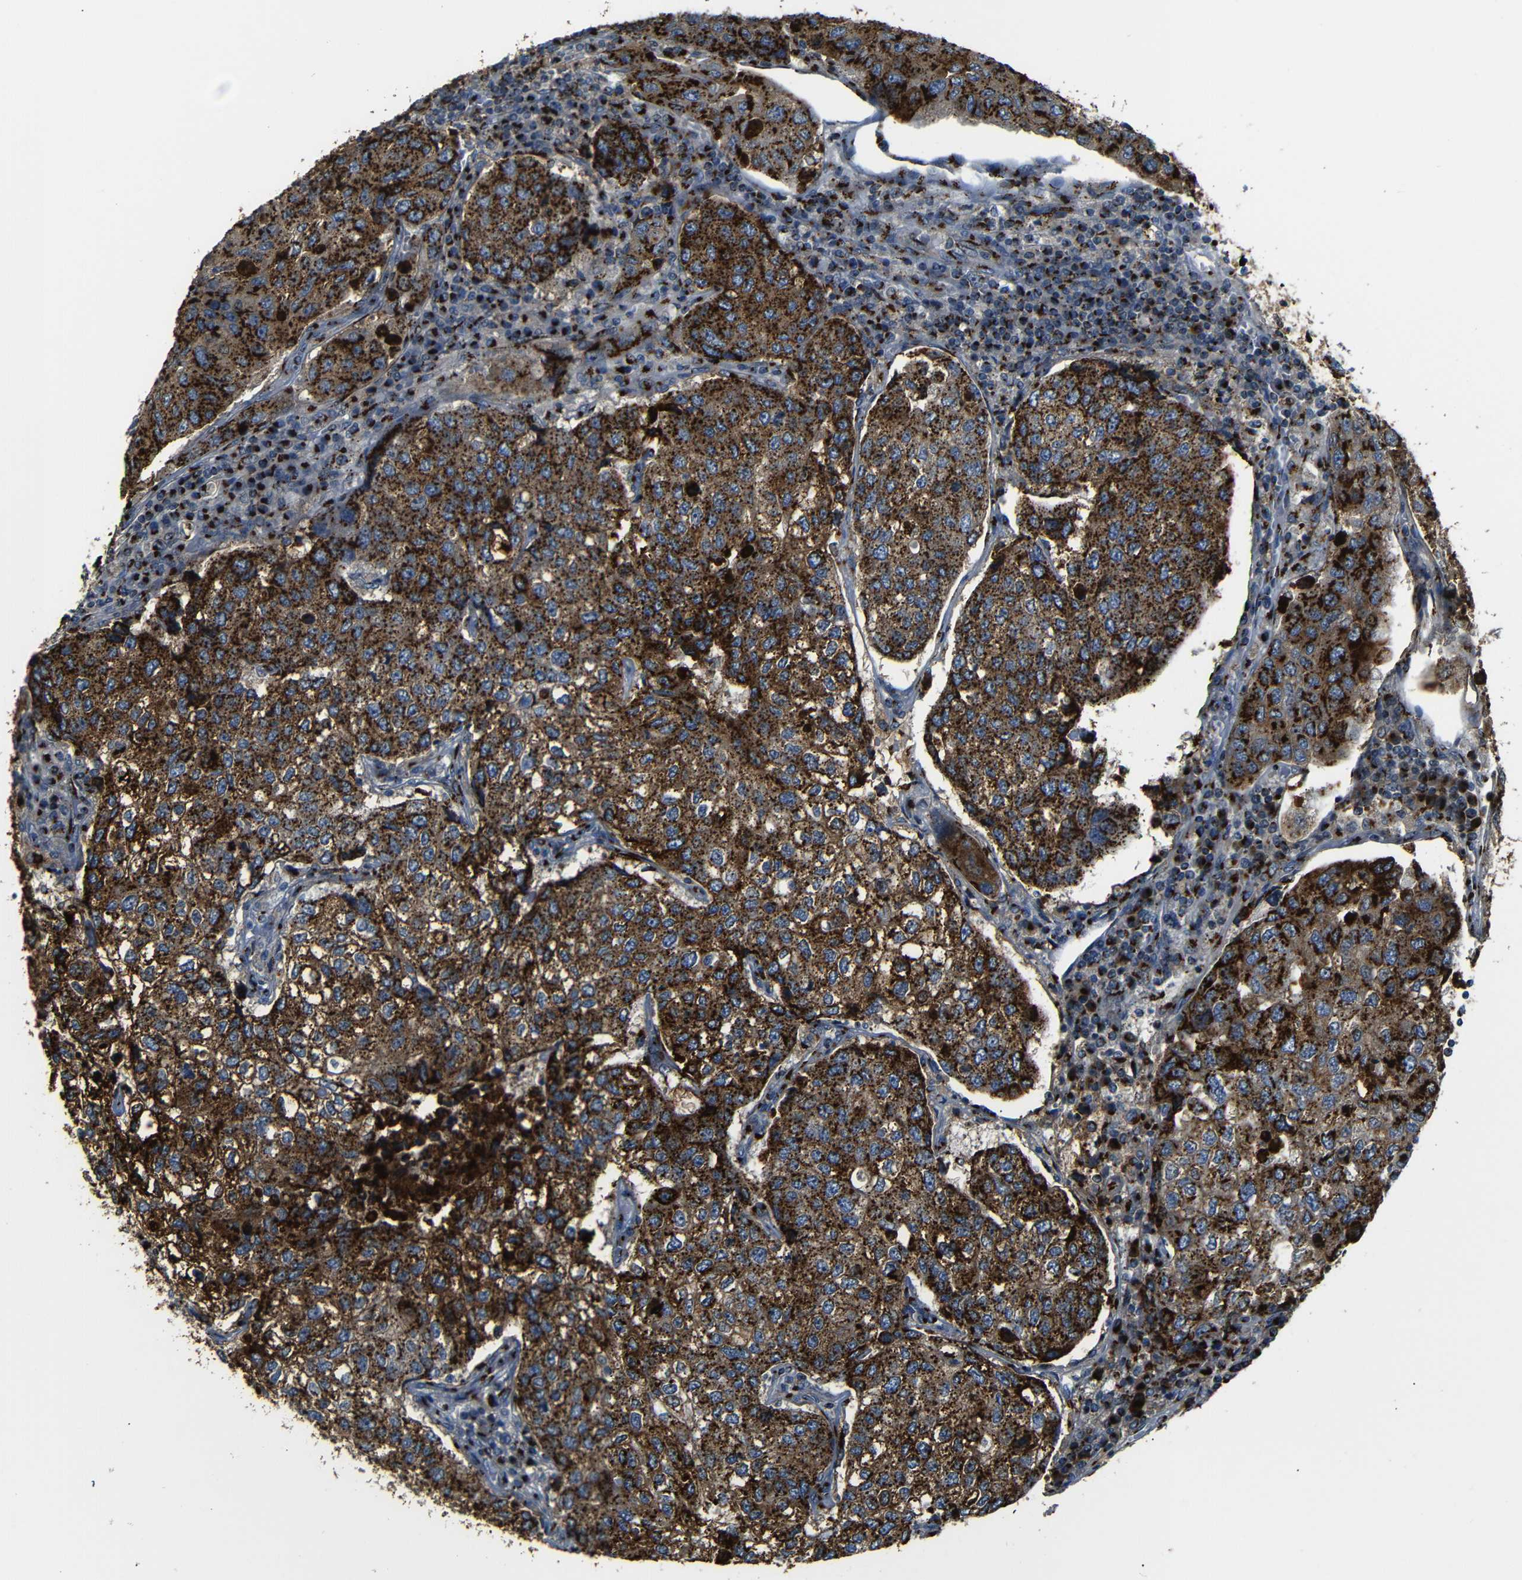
{"staining": {"intensity": "strong", "quantity": ">75%", "location": "cytoplasmic/membranous"}, "tissue": "urothelial cancer", "cell_type": "Tumor cells", "image_type": "cancer", "snomed": [{"axis": "morphology", "description": "Urothelial carcinoma, High grade"}, {"axis": "topography", "description": "Lymph node"}, {"axis": "topography", "description": "Urinary bladder"}], "caption": "Tumor cells show high levels of strong cytoplasmic/membranous staining in about >75% of cells in urothelial cancer. Nuclei are stained in blue.", "gene": "TGOLN2", "patient": {"sex": "male", "age": 51}}